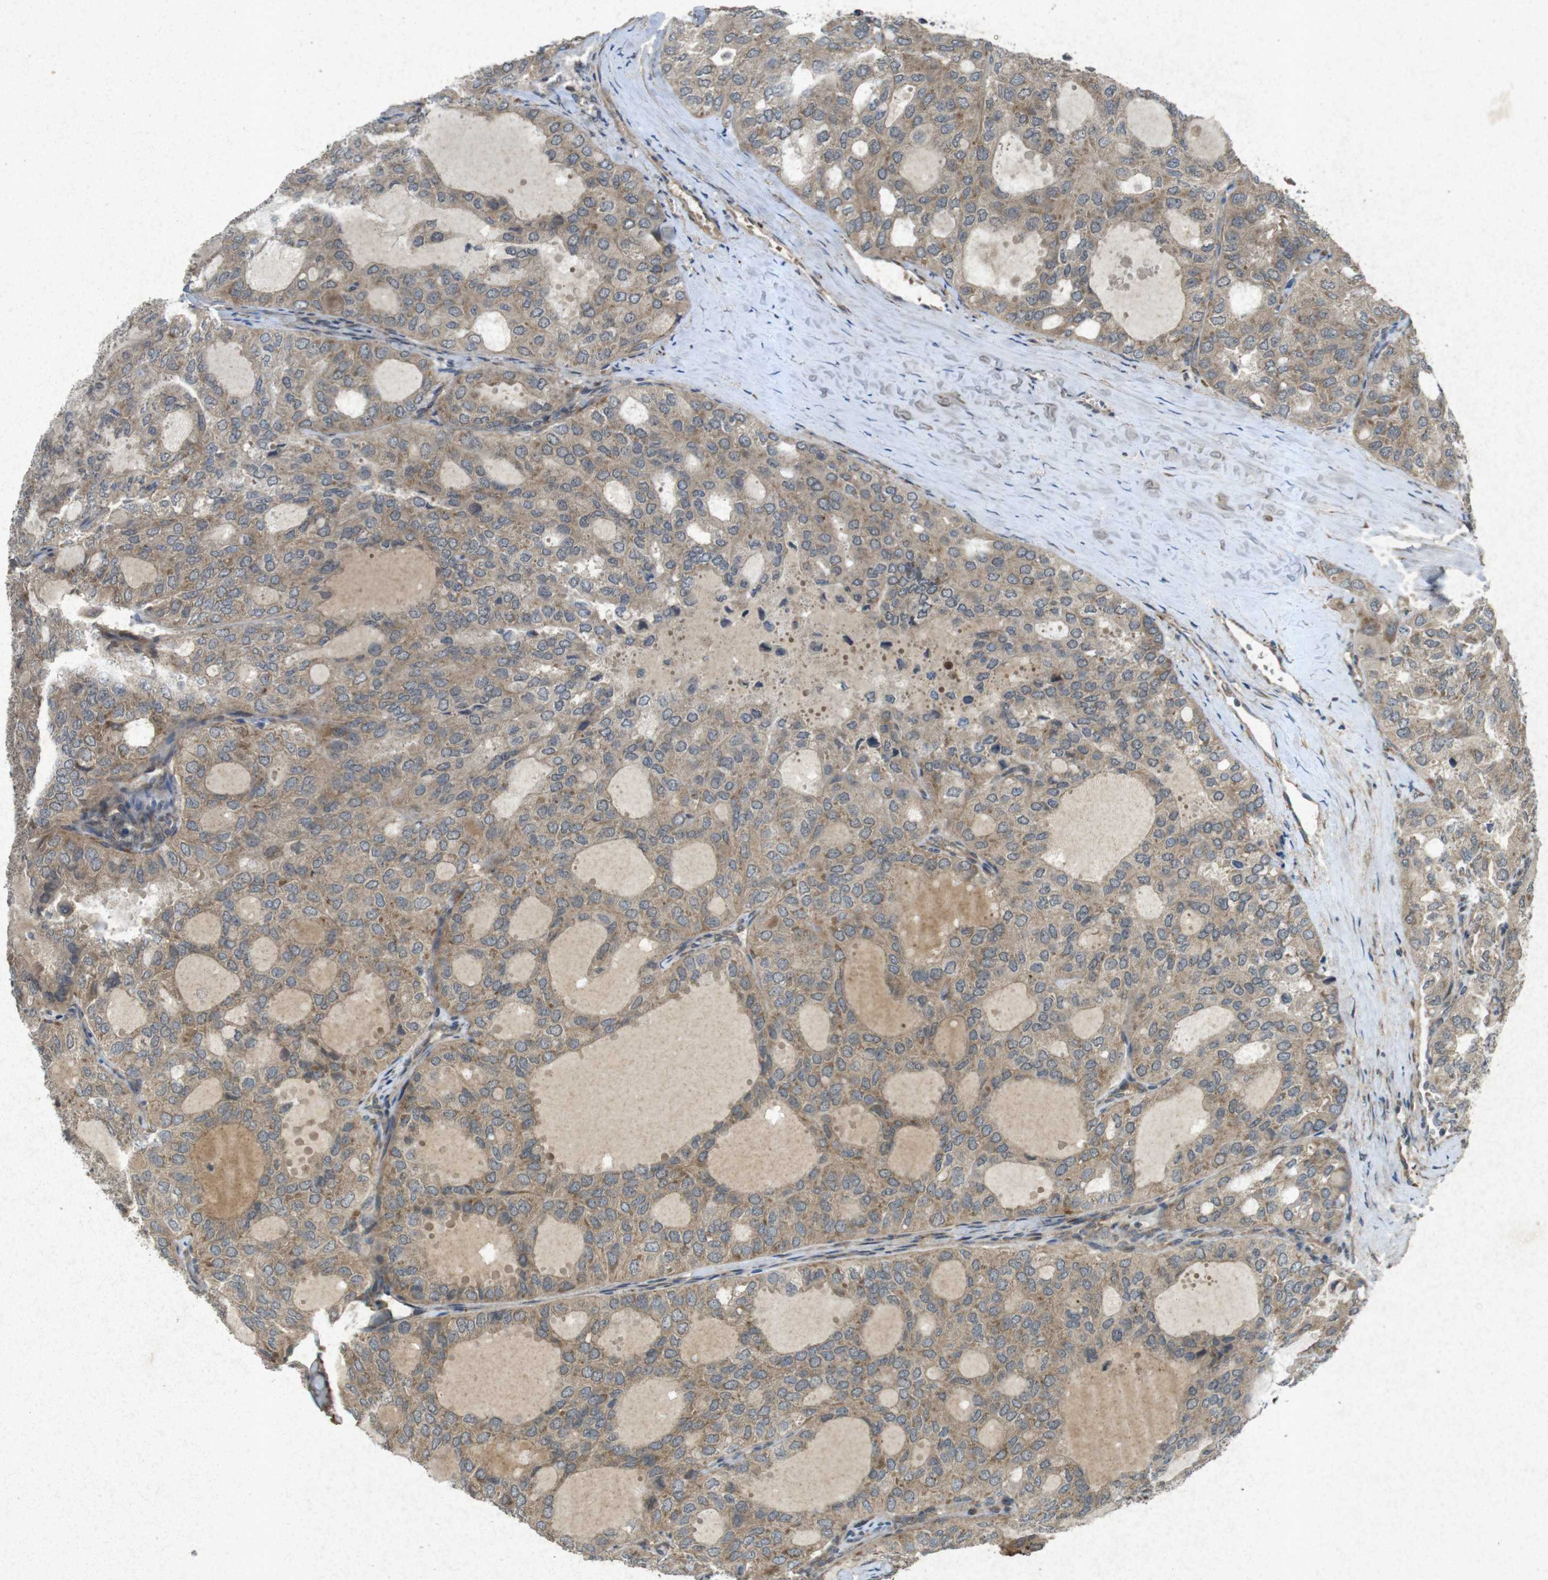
{"staining": {"intensity": "moderate", "quantity": ">75%", "location": "cytoplasmic/membranous"}, "tissue": "thyroid cancer", "cell_type": "Tumor cells", "image_type": "cancer", "snomed": [{"axis": "morphology", "description": "Follicular adenoma carcinoma, NOS"}, {"axis": "topography", "description": "Thyroid gland"}], "caption": "DAB (3,3'-diaminobenzidine) immunohistochemical staining of thyroid follicular adenoma carcinoma exhibits moderate cytoplasmic/membranous protein positivity in about >75% of tumor cells.", "gene": "FLCN", "patient": {"sex": "male", "age": 75}}